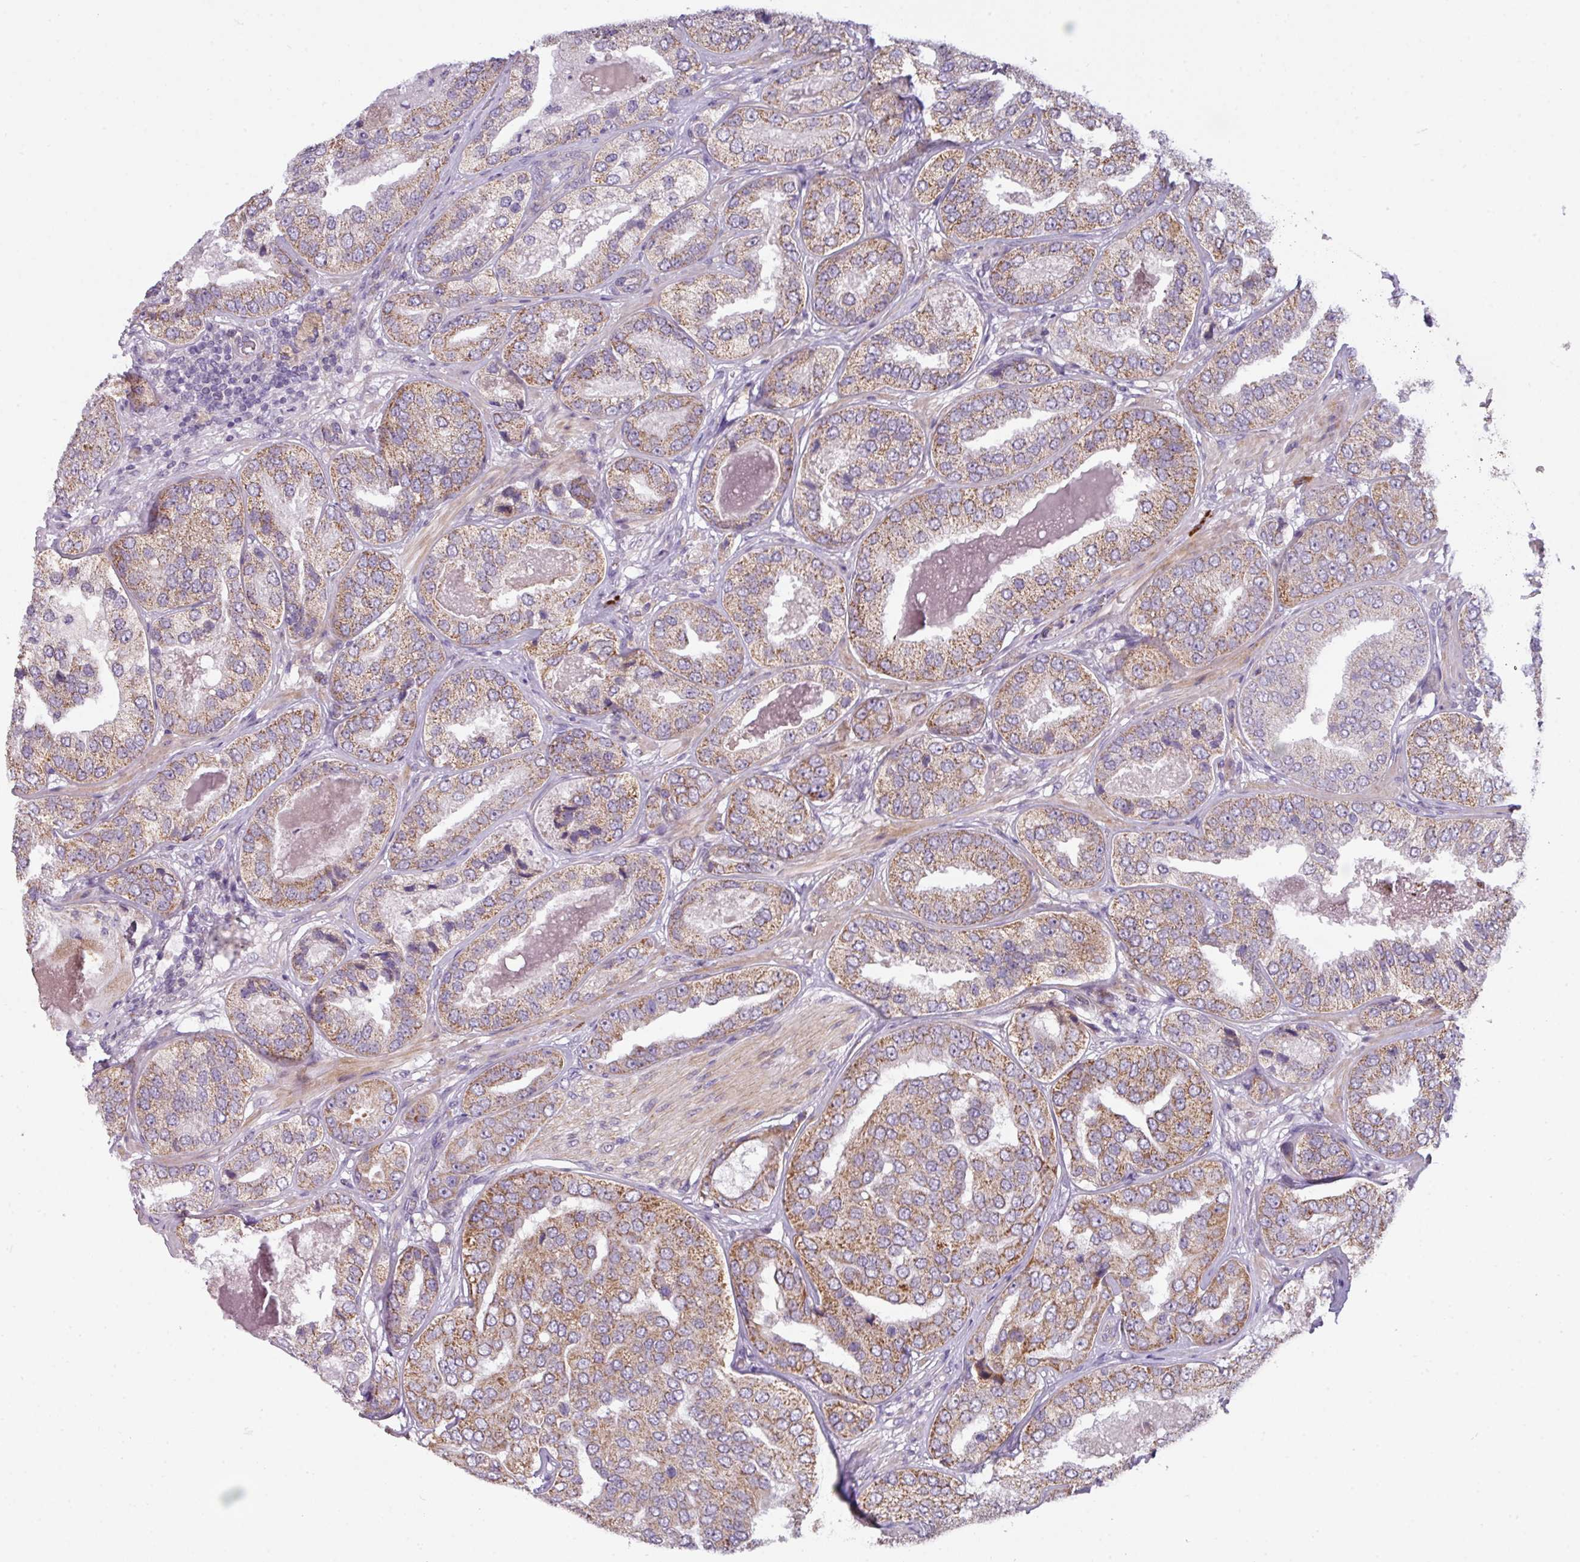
{"staining": {"intensity": "moderate", "quantity": "25%-75%", "location": "cytoplasmic/membranous"}, "tissue": "prostate cancer", "cell_type": "Tumor cells", "image_type": "cancer", "snomed": [{"axis": "morphology", "description": "Adenocarcinoma, High grade"}, {"axis": "topography", "description": "Prostate"}], "caption": "Immunohistochemical staining of human prostate high-grade adenocarcinoma displays moderate cytoplasmic/membranous protein positivity in approximately 25%-75% of tumor cells.", "gene": "C2orf68", "patient": {"sex": "male", "age": 63}}